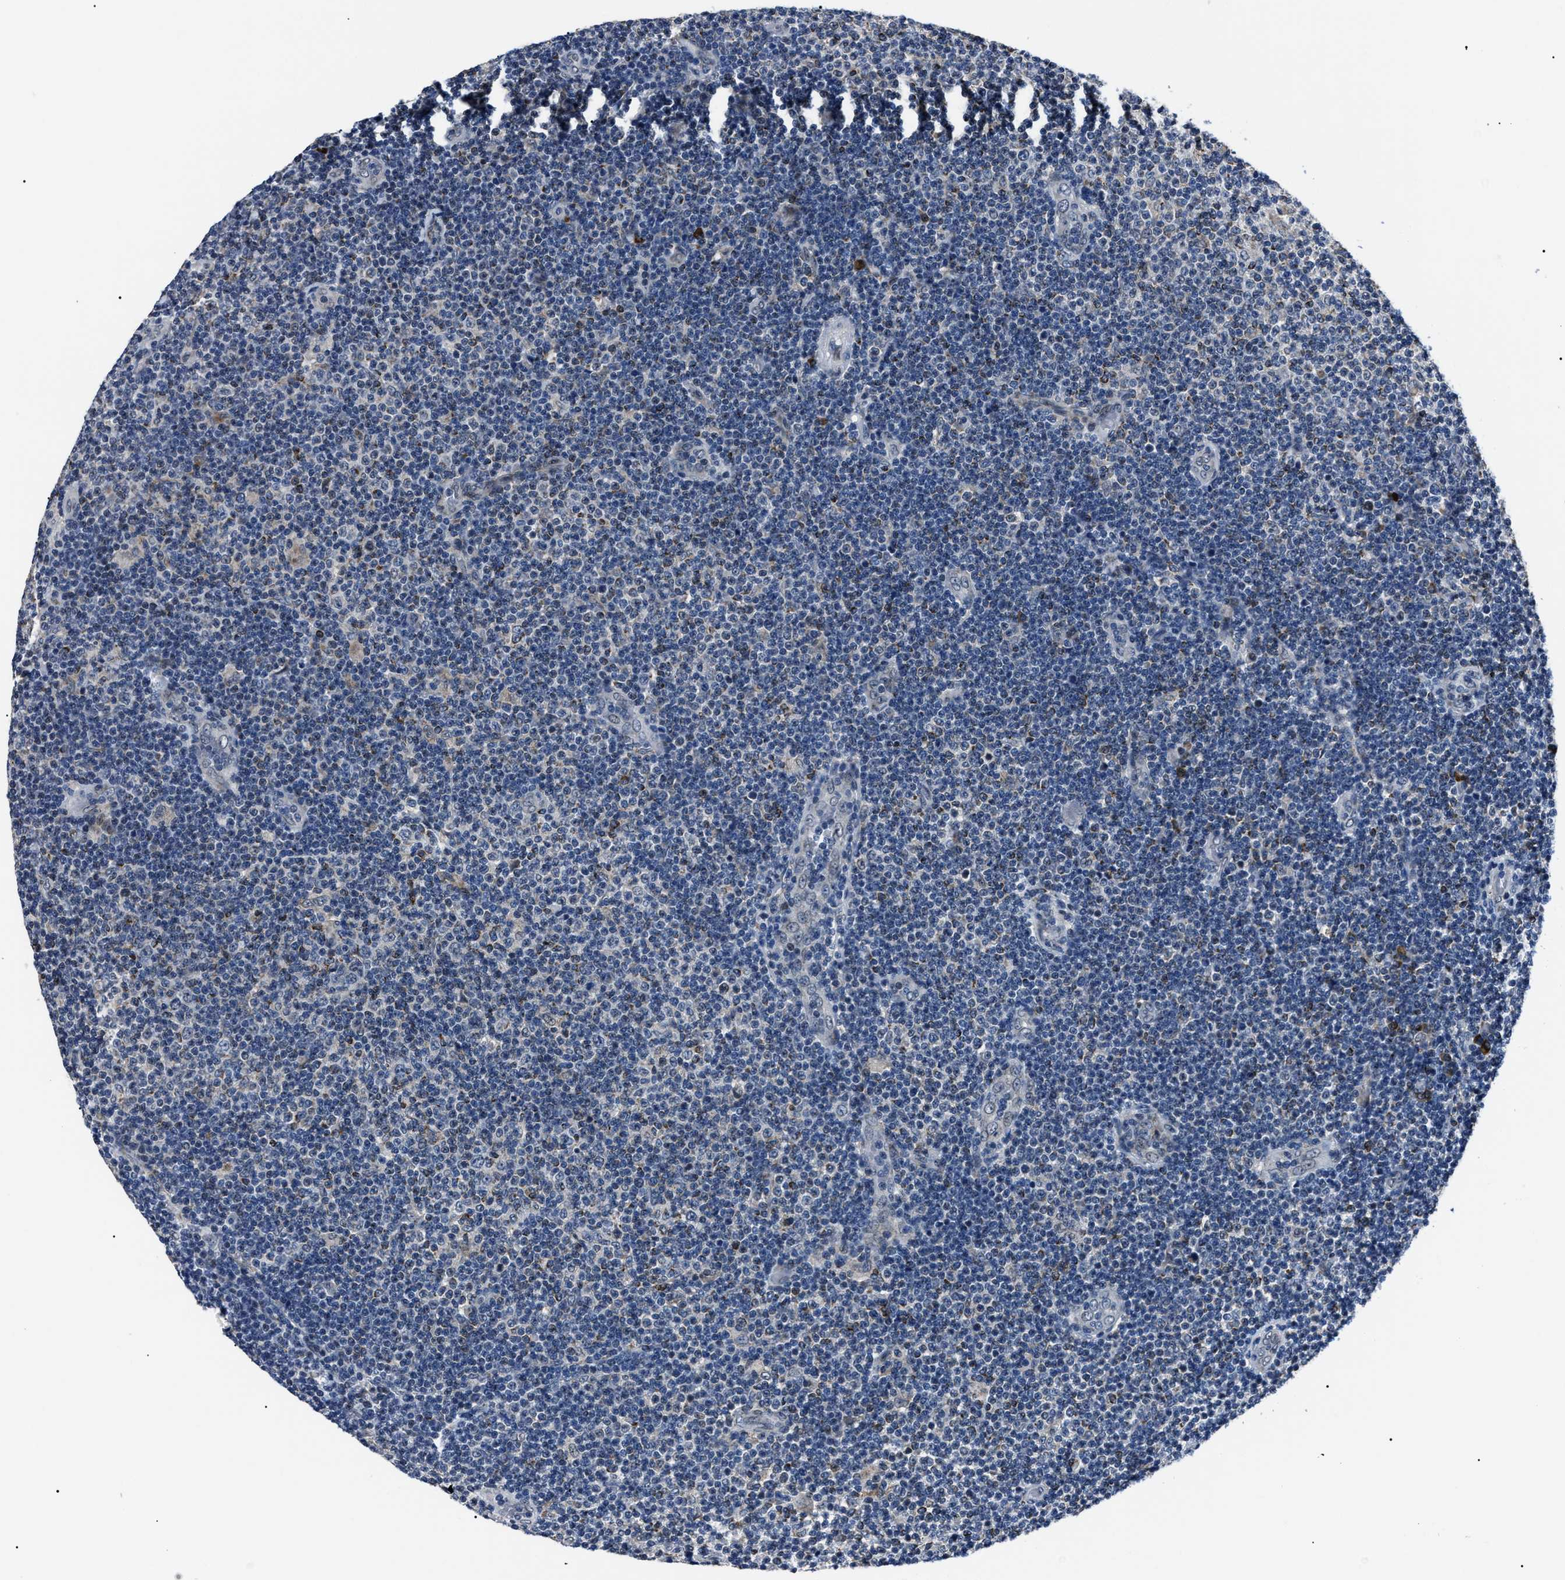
{"staining": {"intensity": "negative", "quantity": "none", "location": "none"}, "tissue": "lymphoma", "cell_type": "Tumor cells", "image_type": "cancer", "snomed": [{"axis": "morphology", "description": "Malignant lymphoma, non-Hodgkin's type, Low grade"}, {"axis": "topography", "description": "Lymph node"}], "caption": "Immunohistochemistry micrograph of lymphoma stained for a protein (brown), which exhibits no expression in tumor cells. Nuclei are stained in blue.", "gene": "LRRC14", "patient": {"sex": "male", "age": 83}}